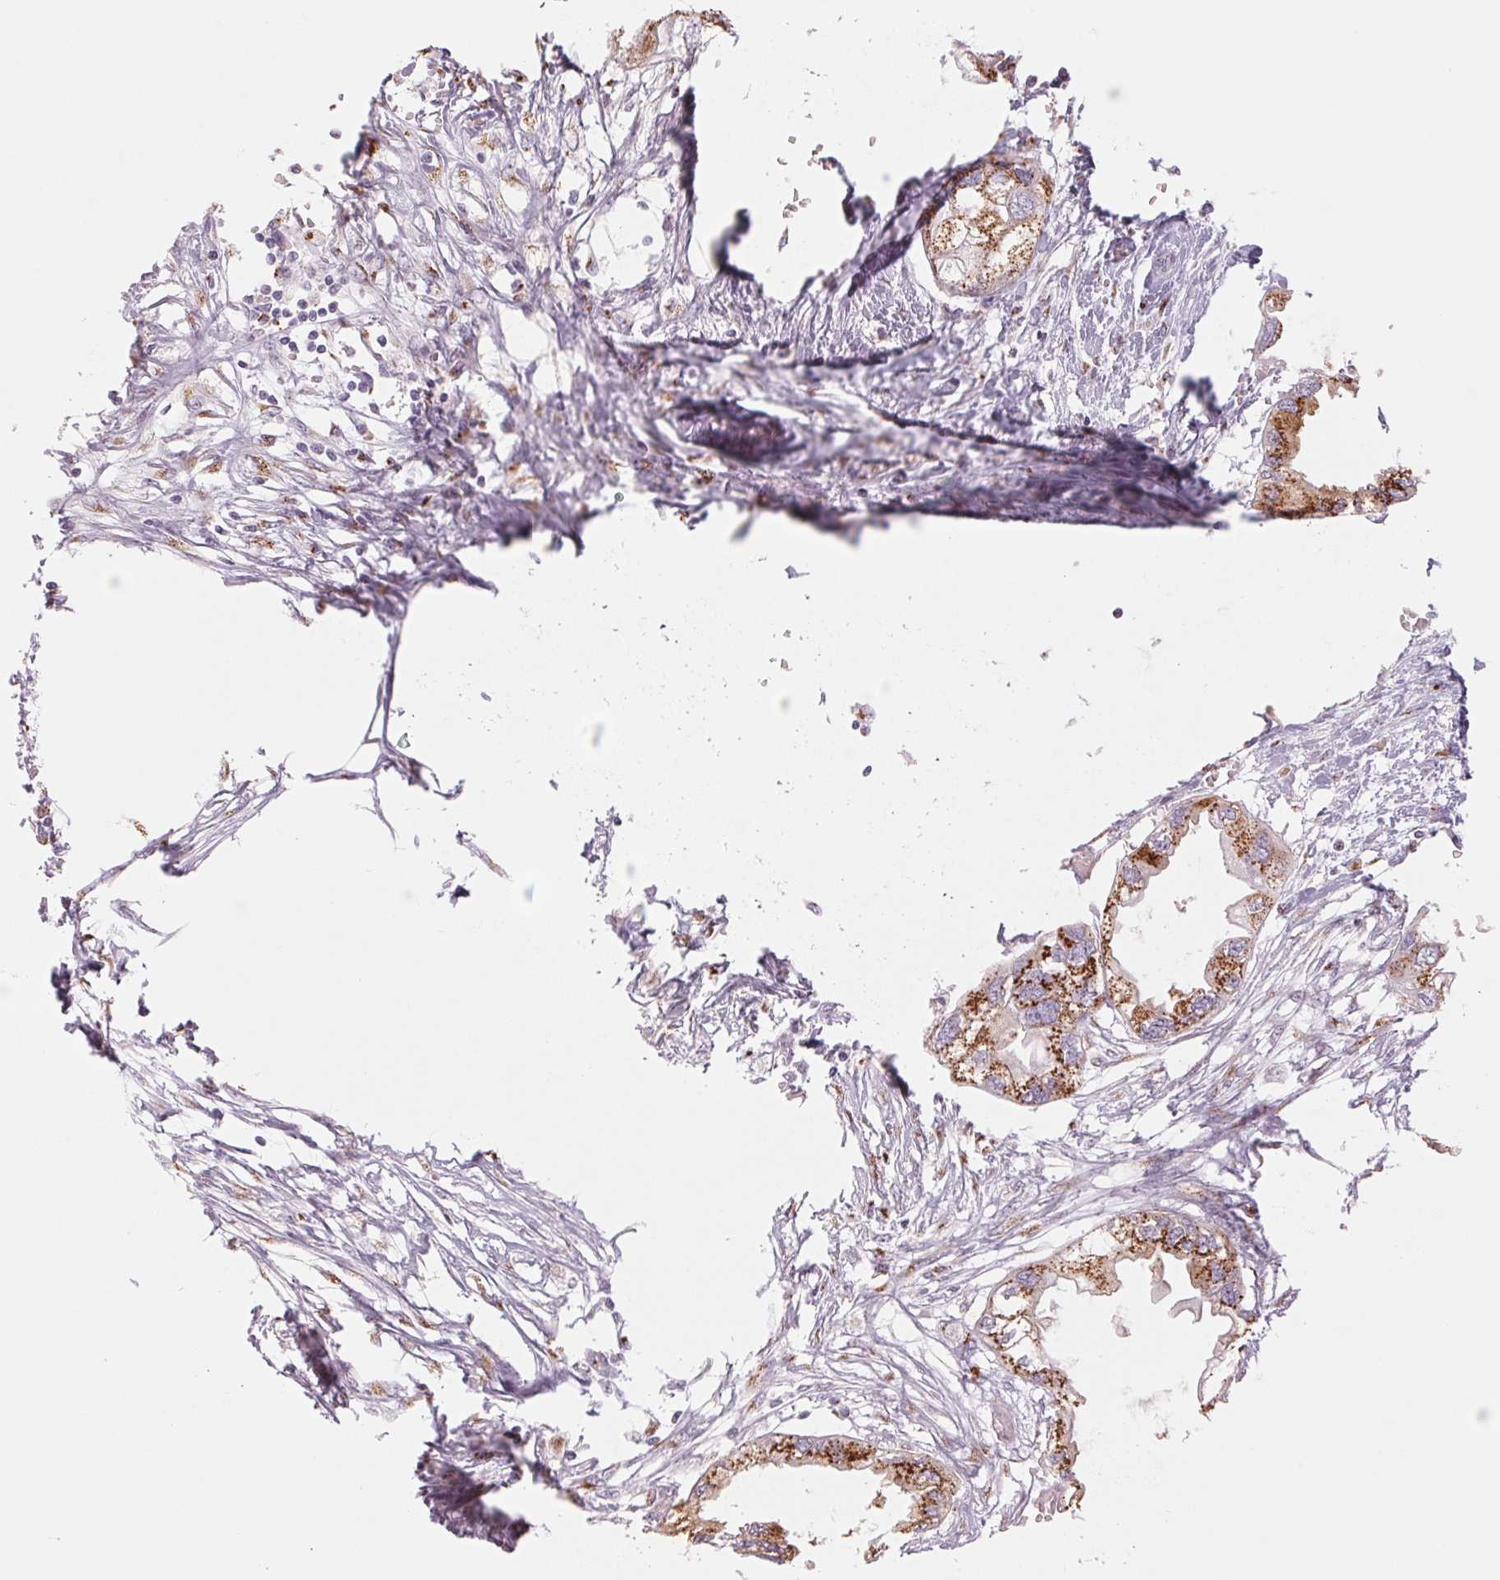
{"staining": {"intensity": "moderate", "quantity": ">75%", "location": "cytoplasmic/membranous"}, "tissue": "endometrial cancer", "cell_type": "Tumor cells", "image_type": "cancer", "snomed": [{"axis": "morphology", "description": "Adenocarcinoma, NOS"}, {"axis": "morphology", "description": "Adenocarcinoma, metastatic, NOS"}, {"axis": "topography", "description": "Adipose tissue"}, {"axis": "topography", "description": "Endometrium"}], "caption": "A brown stain labels moderate cytoplasmic/membranous expression of a protein in human endometrial cancer tumor cells. The staining is performed using DAB (3,3'-diaminobenzidine) brown chromogen to label protein expression. The nuclei are counter-stained blue using hematoxylin.", "gene": "GALNT7", "patient": {"sex": "female", "age": 67}}